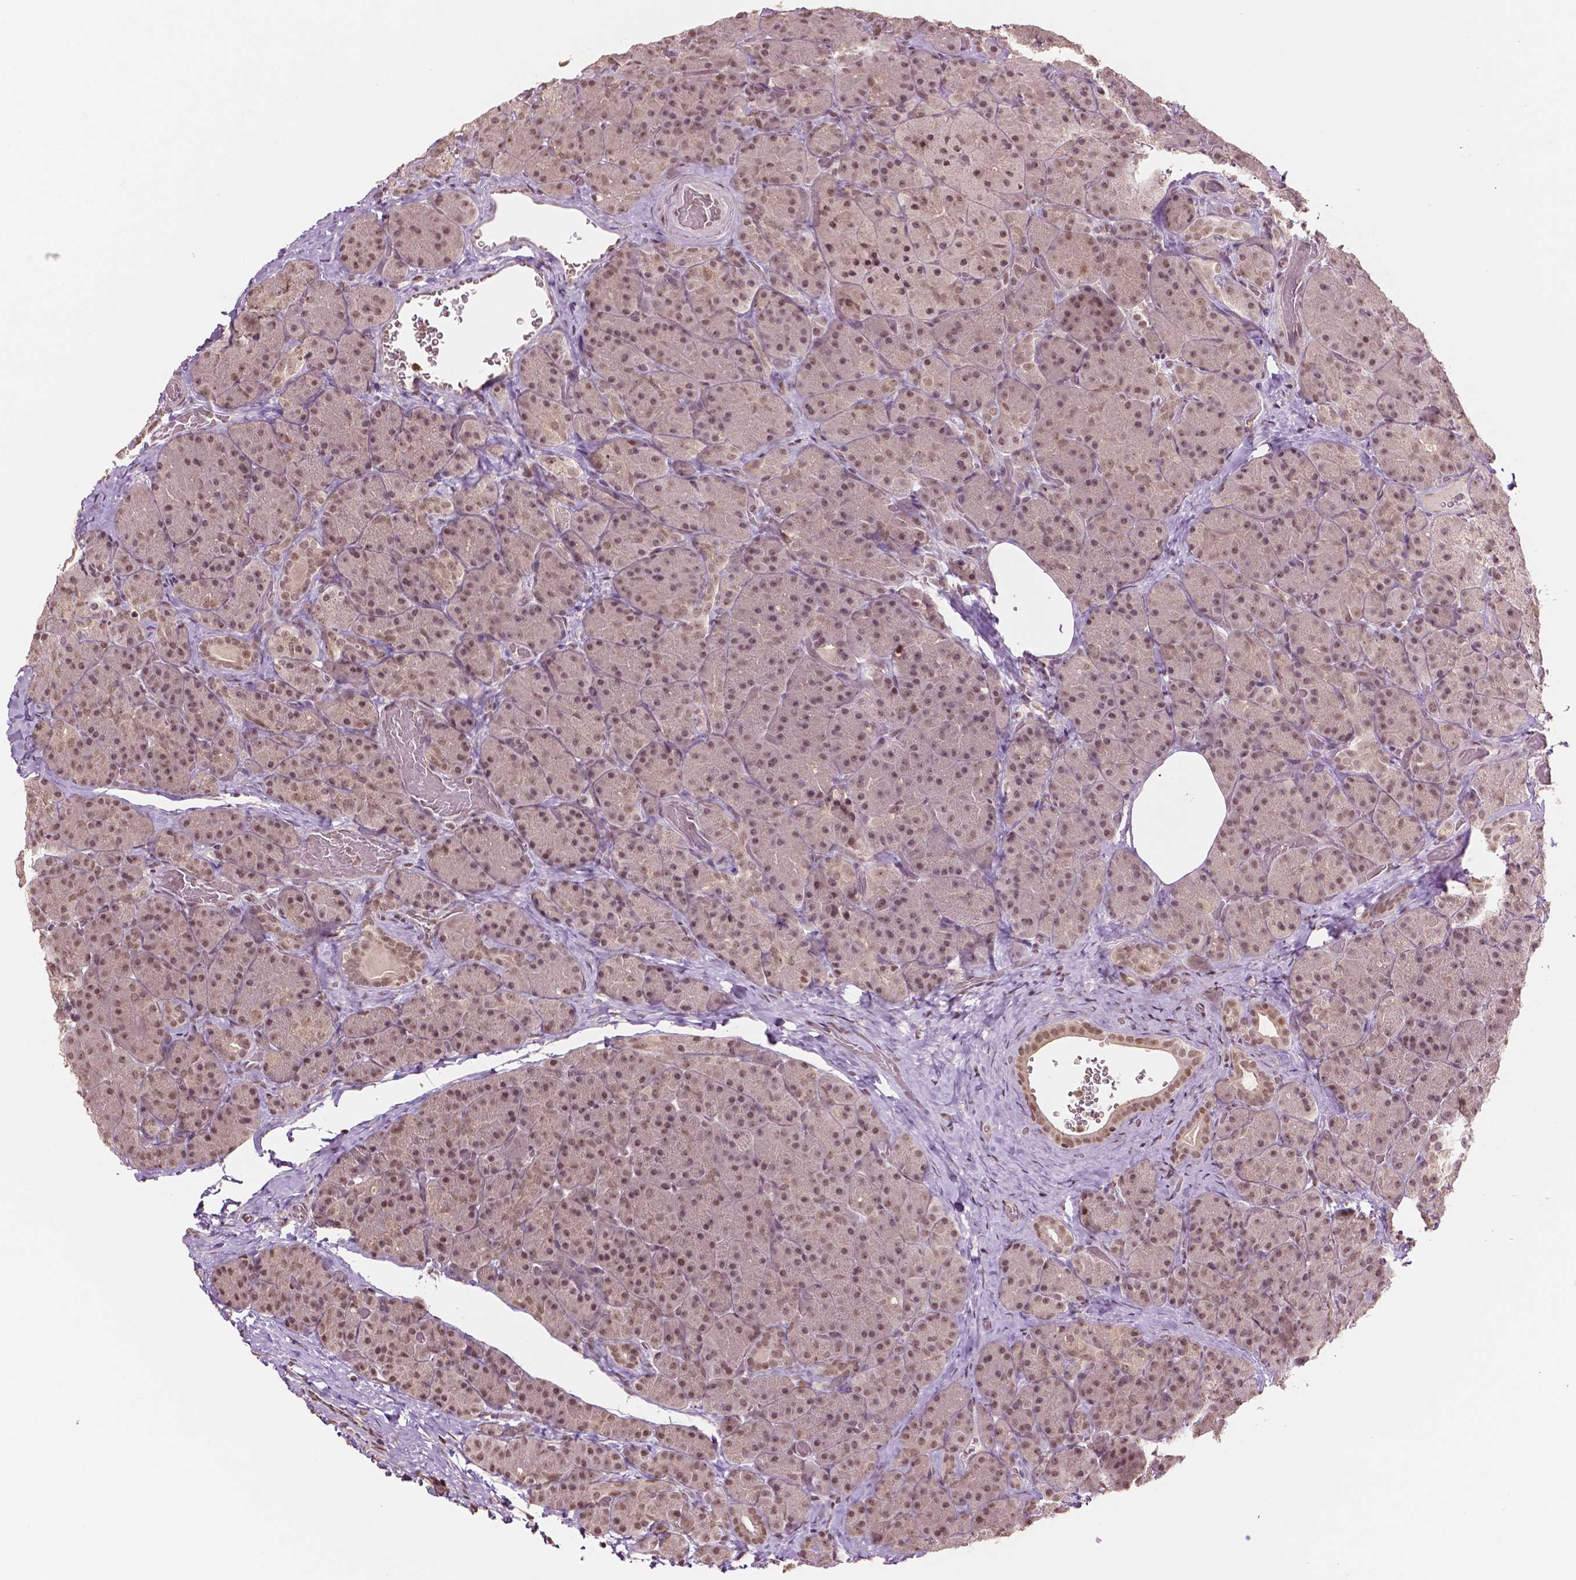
{"staining": {"intensity": "moderate", "quantity": ">75%", "location": "nuclear"}, "tissue": "pancreas", "cell_type": "Exocrine glandular cells", "image_type": "normal", "snomed": [{"axis": "morphology", "description": "Normal tissue, NOS"}, {"axis": "topography", "description": "Pancreas"}], "caption": "DAB (3,3'-diaminobenzidine) immunohistochemical staining of unremarkable pancreas demonstrates moderate nuclear protein staining in about >75% of exocrine glandular cells. The staining is performed using DAB brown chromogen to label protein expression. The nuclei are counter-stained blue using hematoxylin.", "gene": "DEK", "patient": {"sex": "male", "age": 57}}